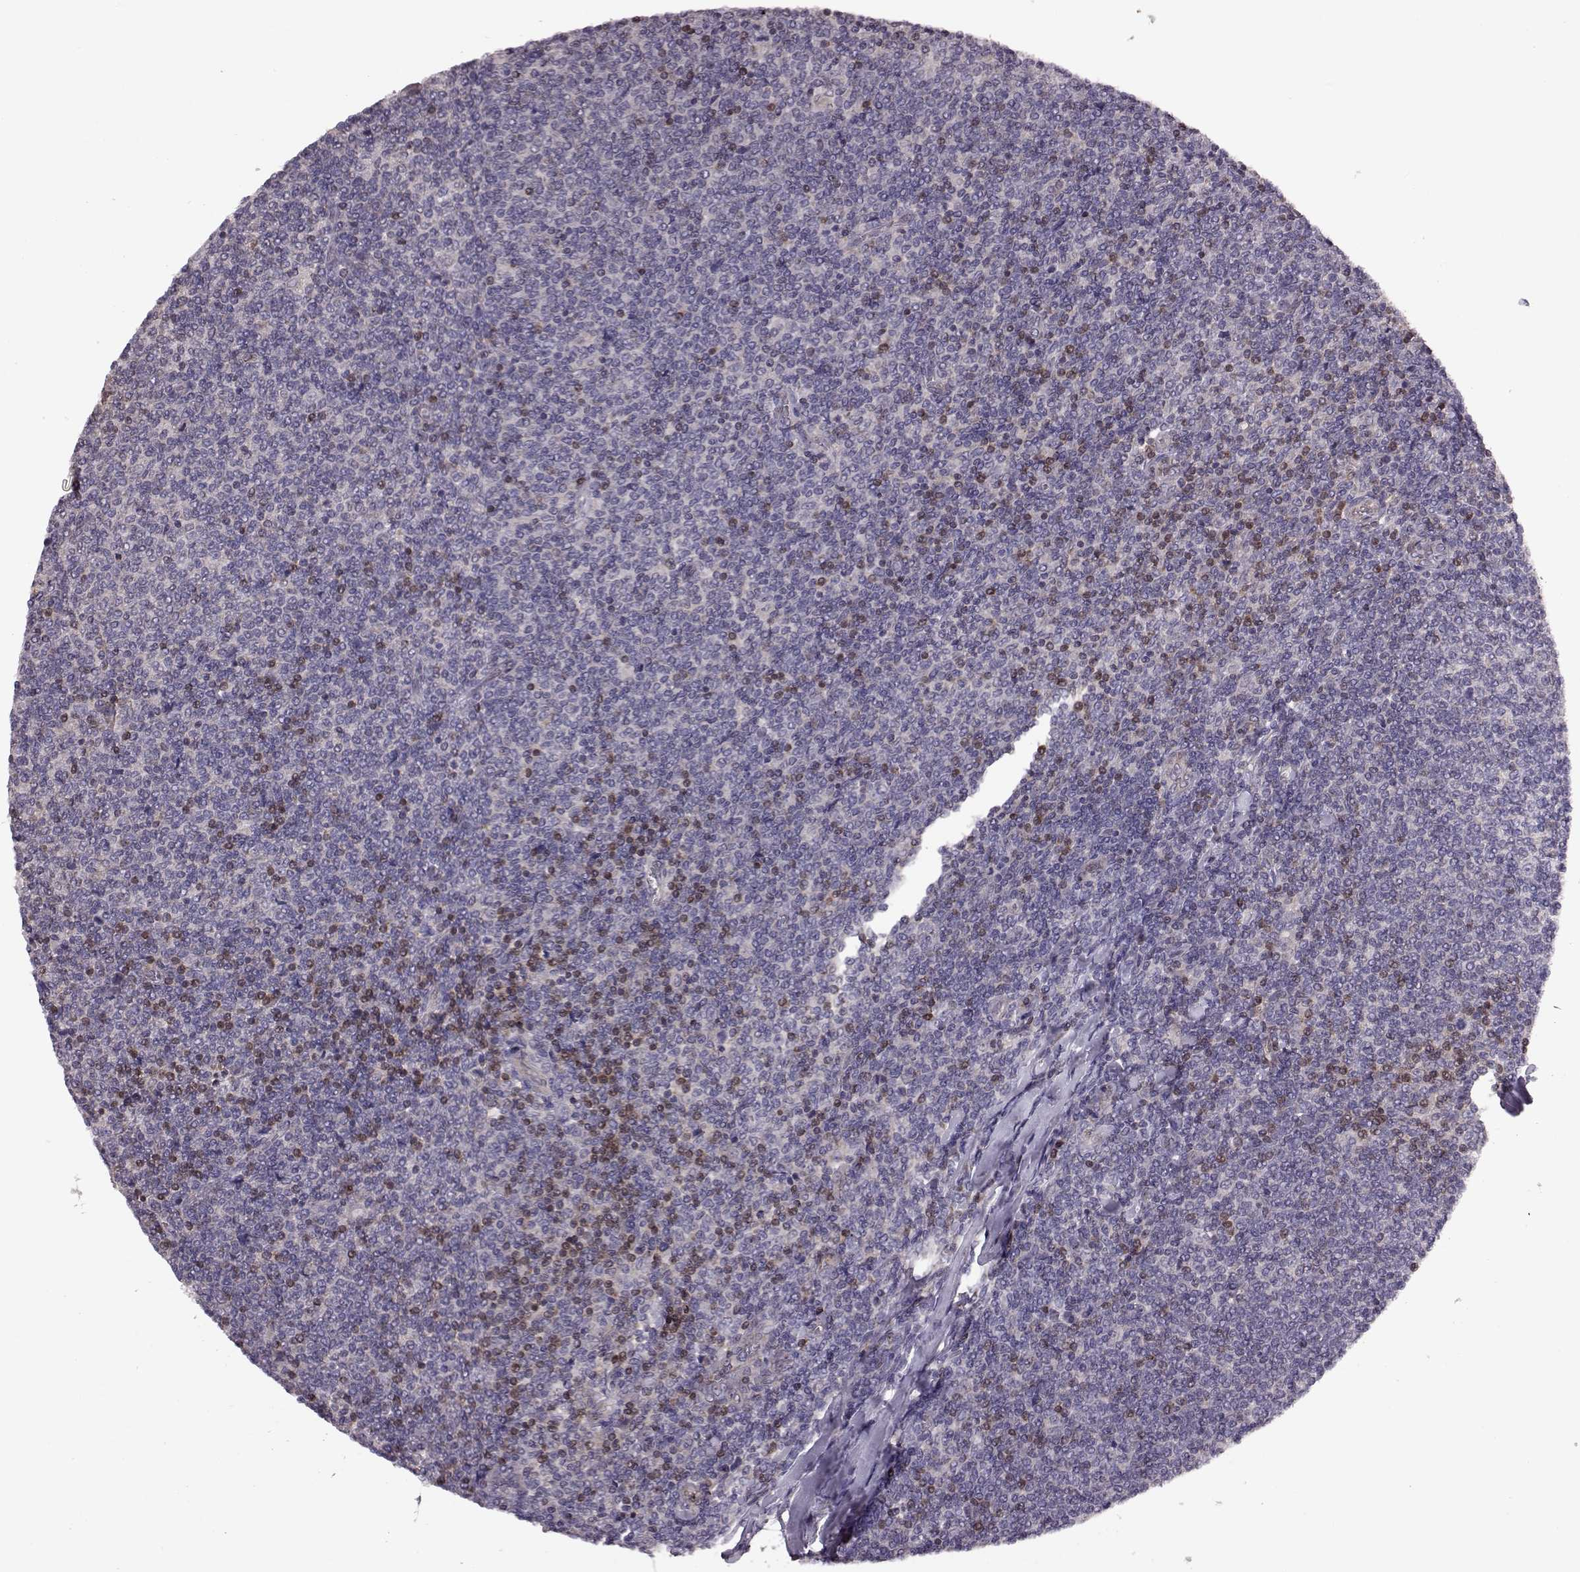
{"staining": {"intensity": "negative", "quantity": "none", "location": "none"}, "tissue": "lymphoma", "cell_type": "Tumor cells", "image_type": "cancer", "snomed": [{"axis": "morphology", "description": "Malignant lymphoma, non-Hodgkin's type, Low grade"}, {"axis": "topography", "description": "Lymph node"}], "caption": "Tumor cells are negative for protein expression in human malignant lymphoma, non-Hodgkin's type (low-grade).", "gene": "CDC42SE1", "patient": {"sex": "male", "age": 52}}